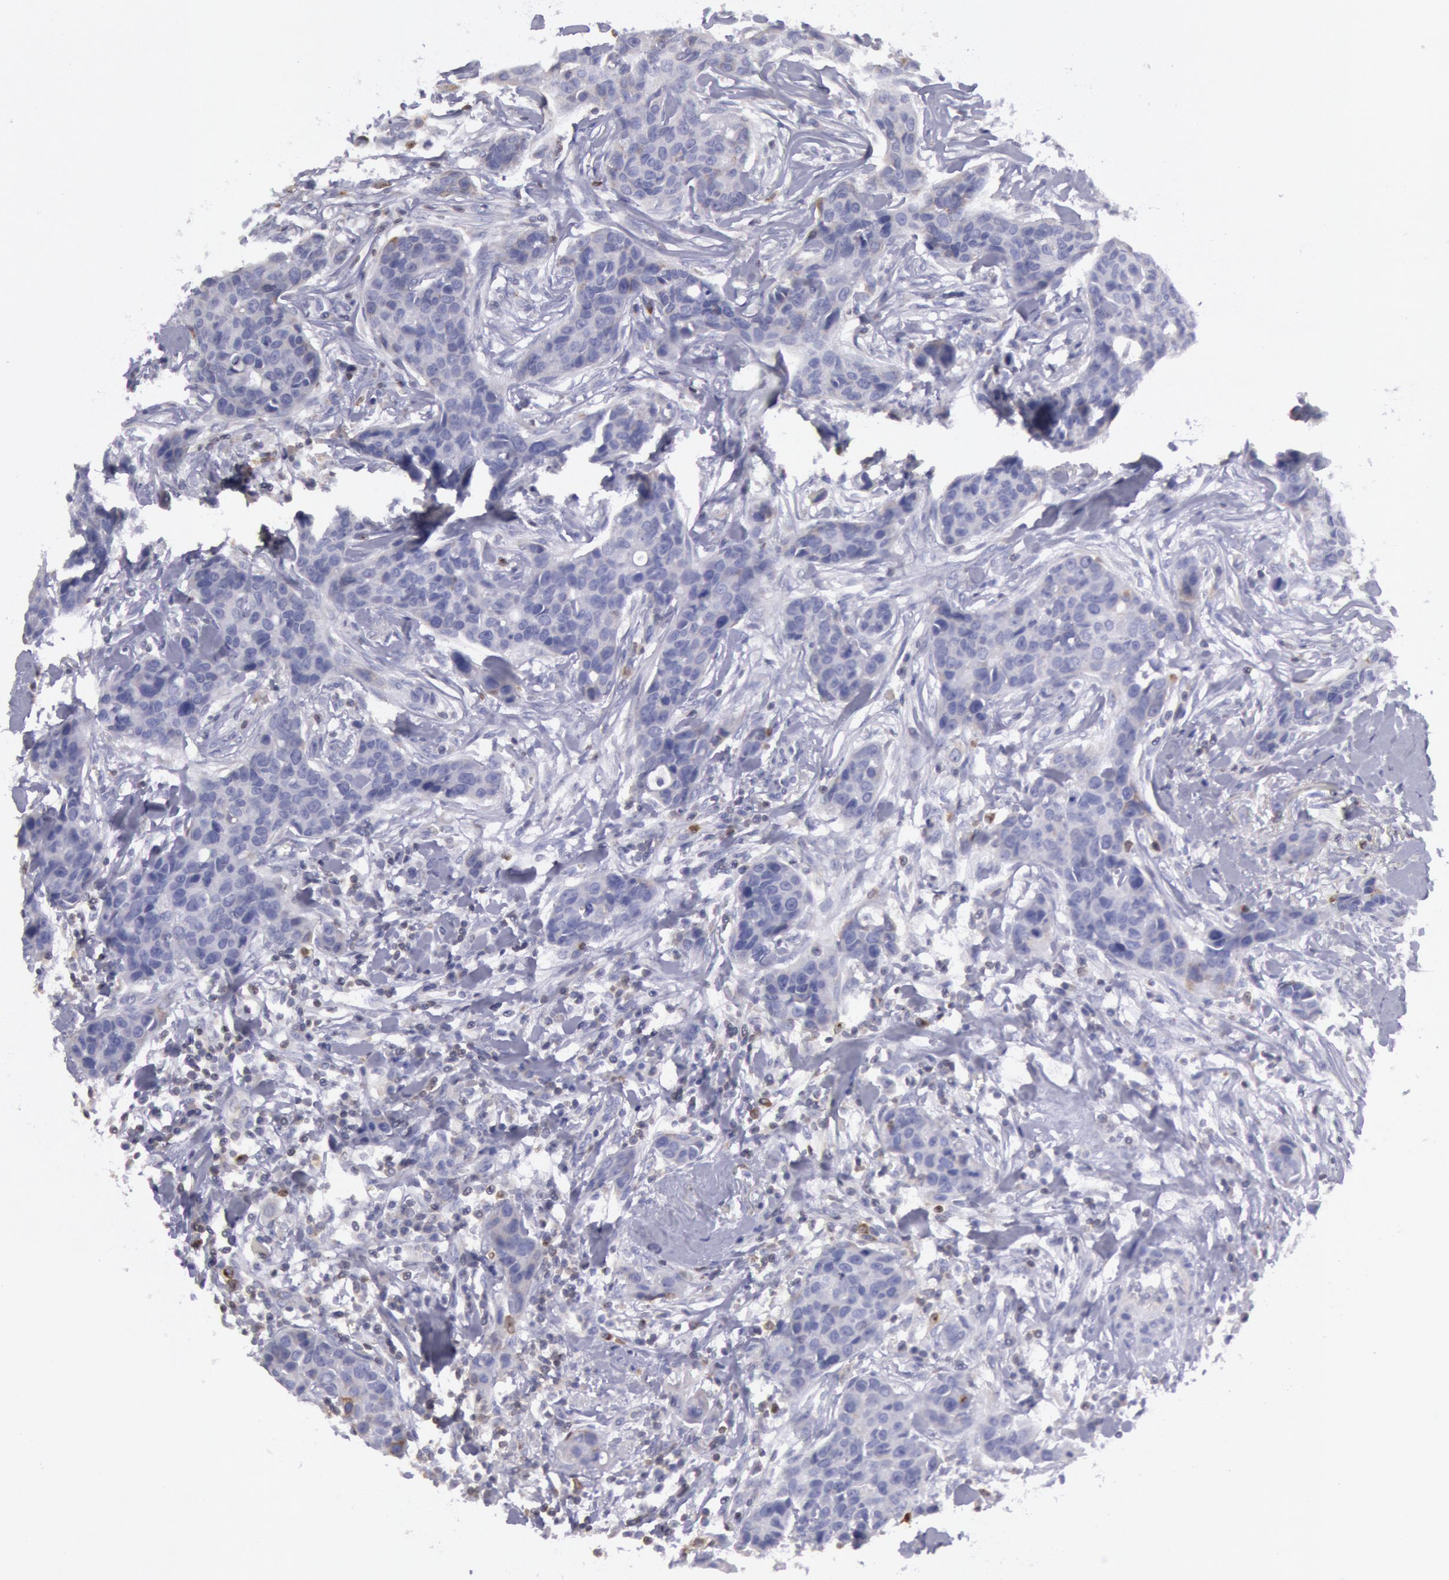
{"staining": {"intensity": "negative", "quantity": "none", "location": "none"}, "tissue": "breast cancer", "cell_type": "Tumor cells", "image_type": "cancer", "snomed": [{"axis": "morphology", "description": "Duct carcinoma"}, {"axis": "topography", "description": "Breast"}], "caption": "This is an immunohistochemistry (IHC) image of human breast cancer (intraductal carcinoma). There is no expression in tumor cells.", "gene": "RAB27A", "patient": {"sex": "female", "age": 91}}